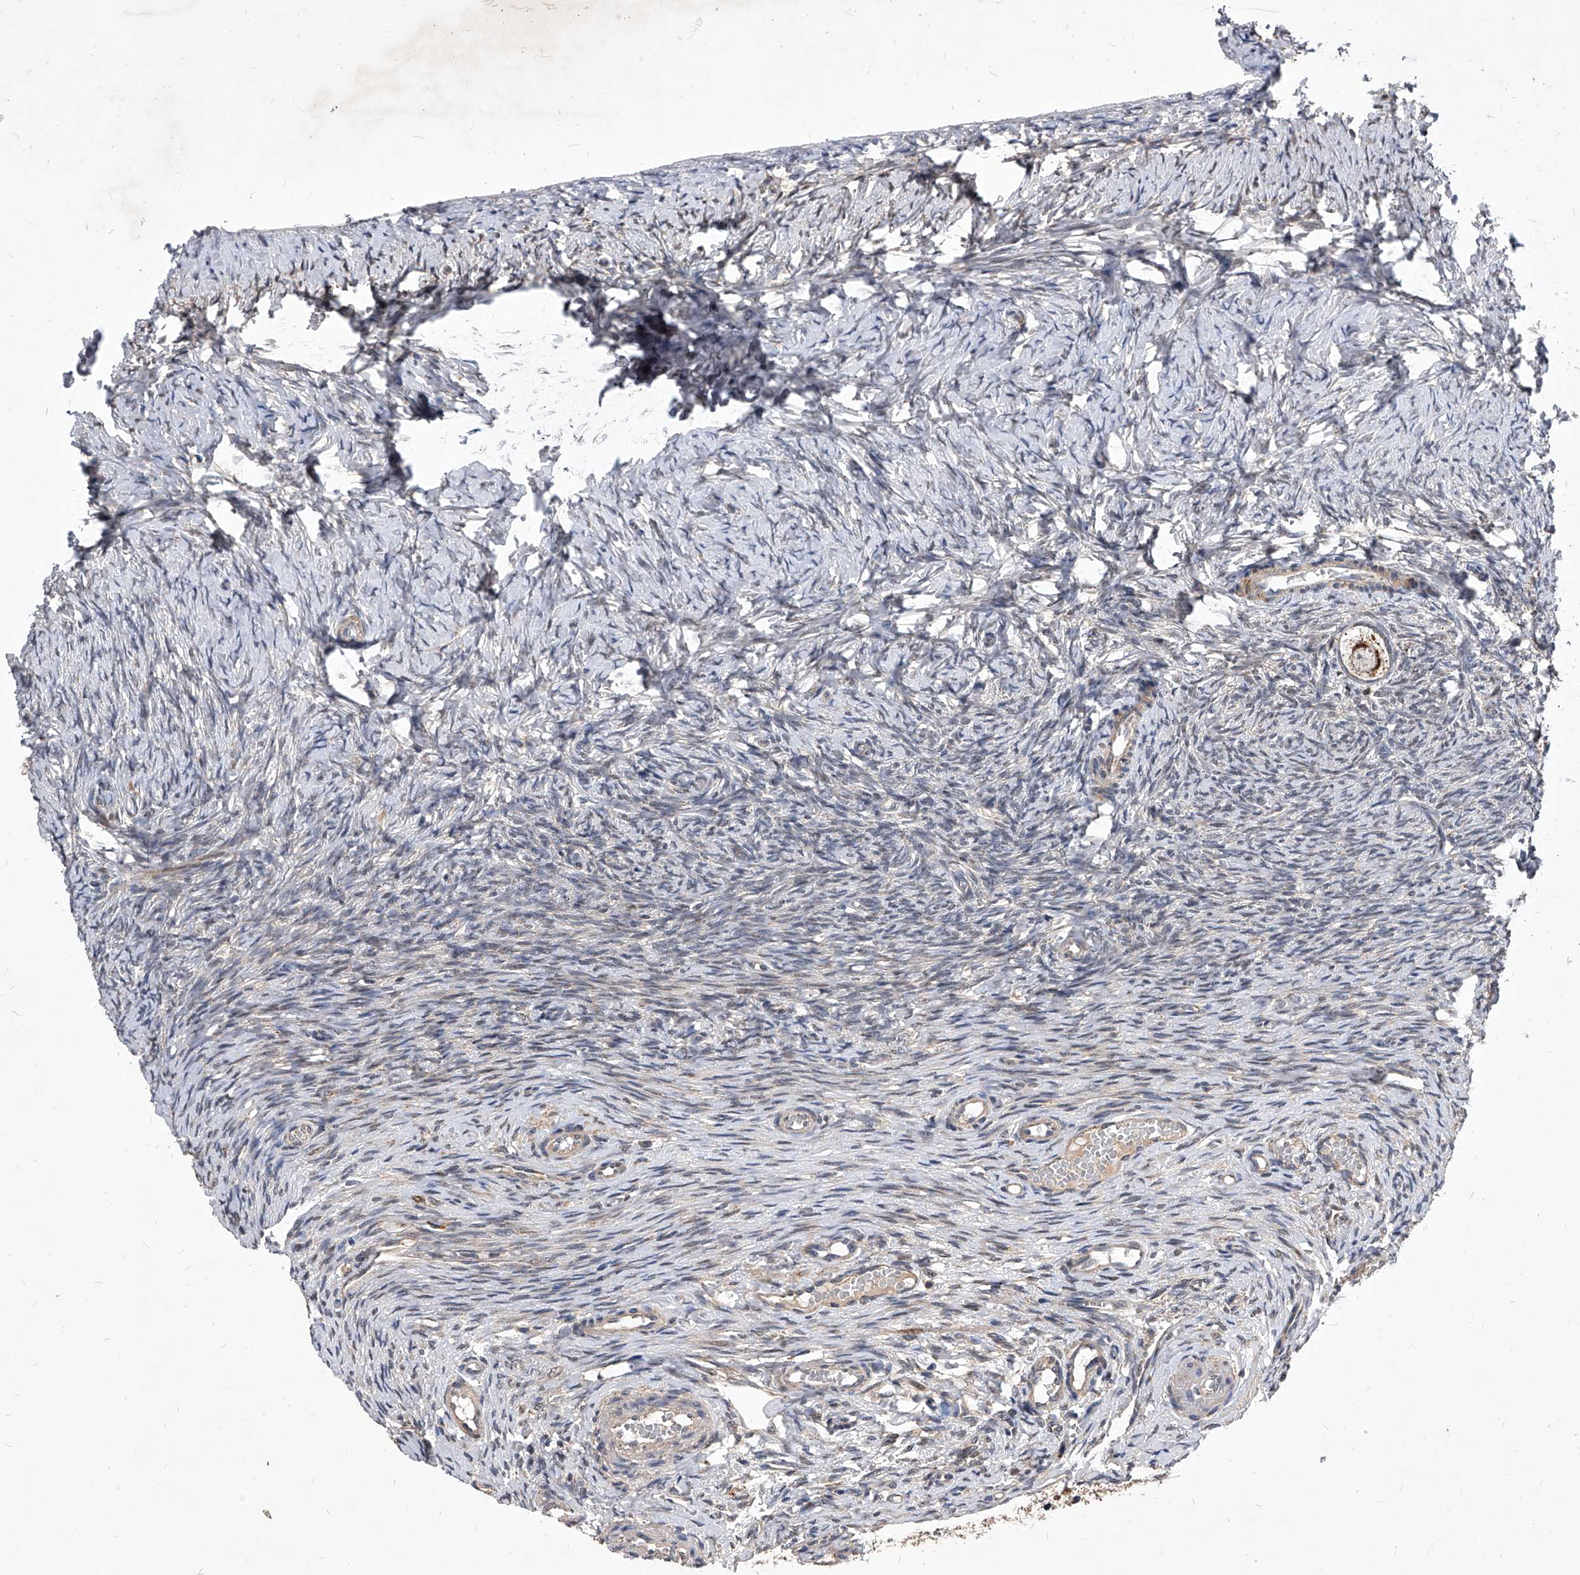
{"staining": {"intensity": "moderate", "quantity": ">75%", "location": "cytoplasmic/membranous"}, "tissue": "ovary", "cell_type": "Follicle cells", "image_type": "normal", "snomed": [{"axis": "morphology", "description": "Adenocarcinoma, NOS"}, {"axis": "topography", "description": "Endometrium"}], "caption": "This is a photomicrograph of immunohistochemistry staining of benign ovary, which shows moderate positivity in the cytoplasmic/membranous of follicle cells.", "gene": "SOBP", "patient": {"sex": "female", "age": 32}}